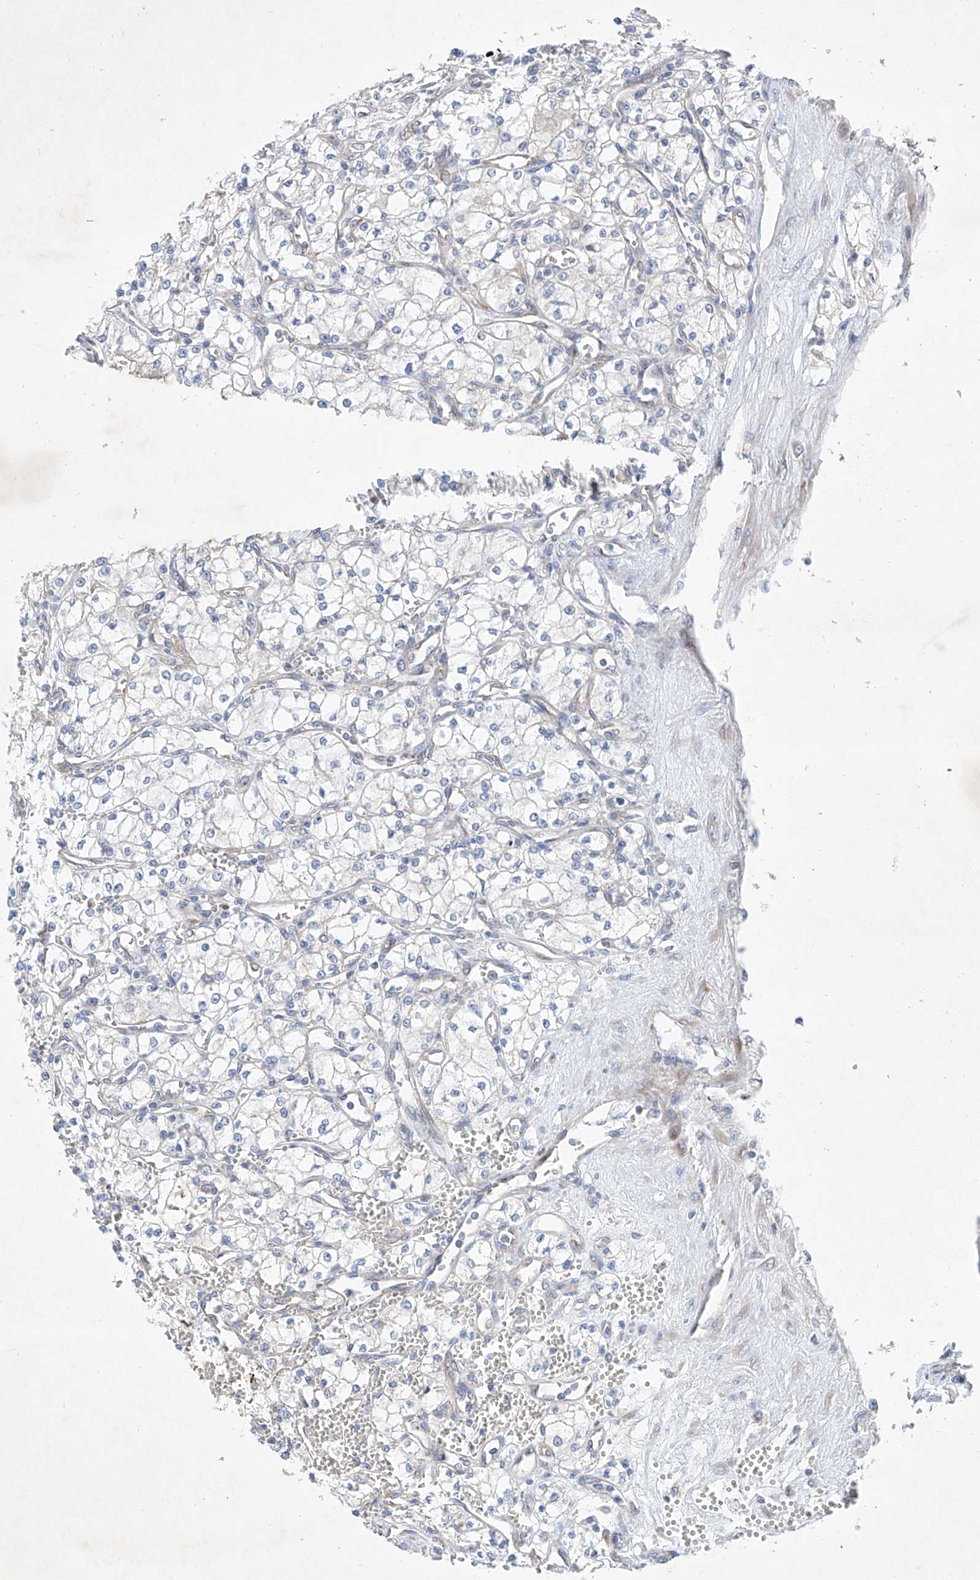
{"staining": {"intensity": "negative", "quantity": "none", "location": "none"}, "tissue": "renal cancer", "cell_type": "Tumor cells", "image_type": "cancer", "snomed": [{"axis": "morphology", "description": "Adenocarcinoma, NOS"}, {"axis": "topography", "description": "Kidney"}], "caption": "Tumor cells are negative for protein expression in human renal adenocarcinoma.", "gene": "FASTK", "patient": {"sex": "male", "age": 59}}